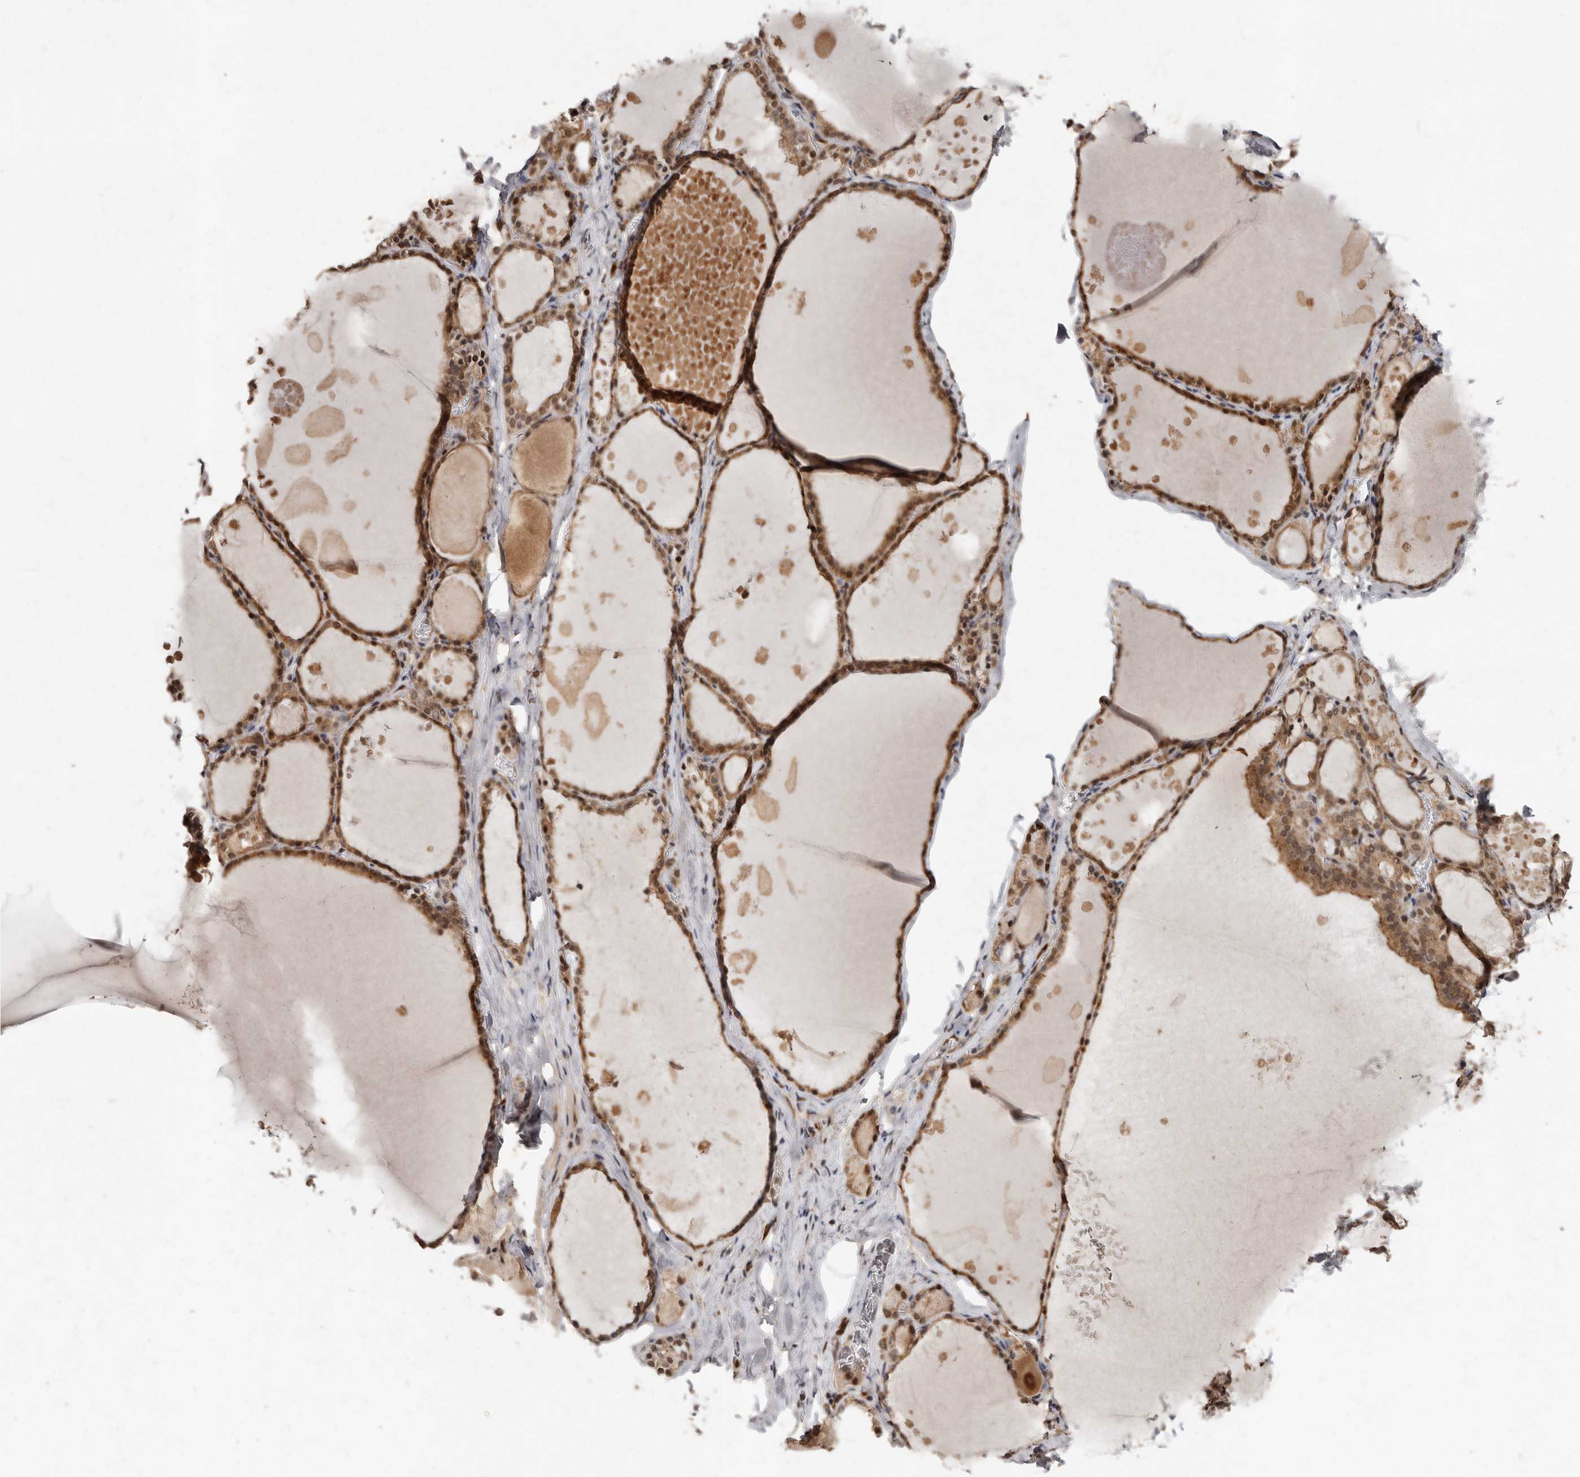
{"staining": {"intensity": "moderate", "quantity": ">75%", "location": "cytoplasmic/membranous,nuclear"}, "tissue": "thyroid gland", "cell_type": "Glandular cells", "image_type": "normal", "snomed": [{"axis": "morphology", "description": "Normal tissue, NOS"}, {"axis": "topography", "description": "Thyroid gland"}], "caption": "This image demonstrates IHC staining of benign human thyroid gland, with medium moderate cytoplasmic/membranous,nuclear positivity in about >75% of glandular cells.", "gene": "LRGUK", "patient": {"sex": "male", "age": 56}}